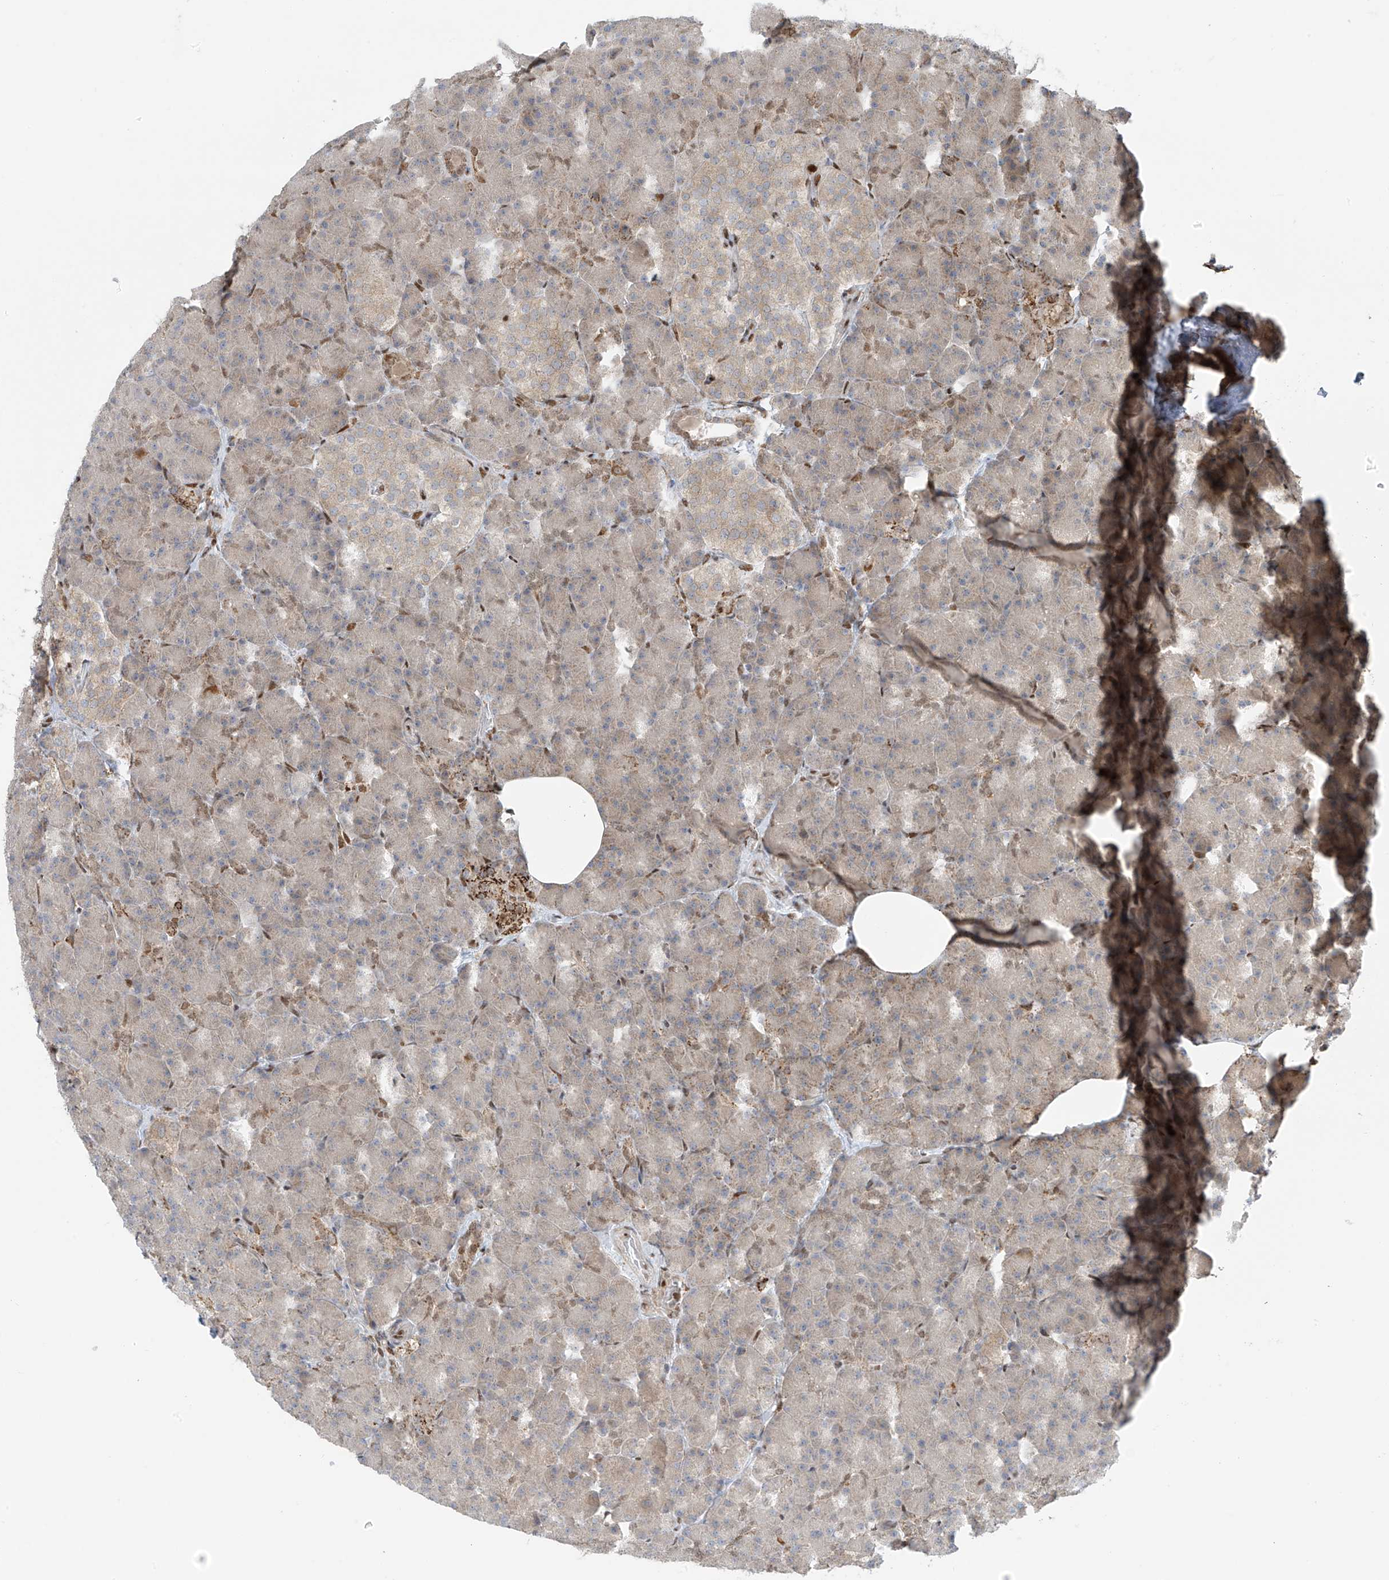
{"staining": {"intensity": "strong", "quantity": "<25%", "location": "cytoplasmic/membranous"}, "tissue": "pancreas", "cell_type": "Exocrine glandular cells", "image_type": "normal", "snomed": [{"axis": "morphology", "description": "Normal tissue, NOS"}, {"axis": "topography", "description": "Pancreas"}], "caption": "Immunohistochemical staining of unremarkable pancreas shows strong cytoplasmic/membranous protein expression in about <25% of exocrine glandular cells. The protein of interest is stained brown, and the nuclei are stained in blue (DAB (3,3'-diaminobenzidine) IHC with brightfield microscopy, high magnification).", "gene": "PM20D2", "patient": {"sex": "female", "age": 43}}